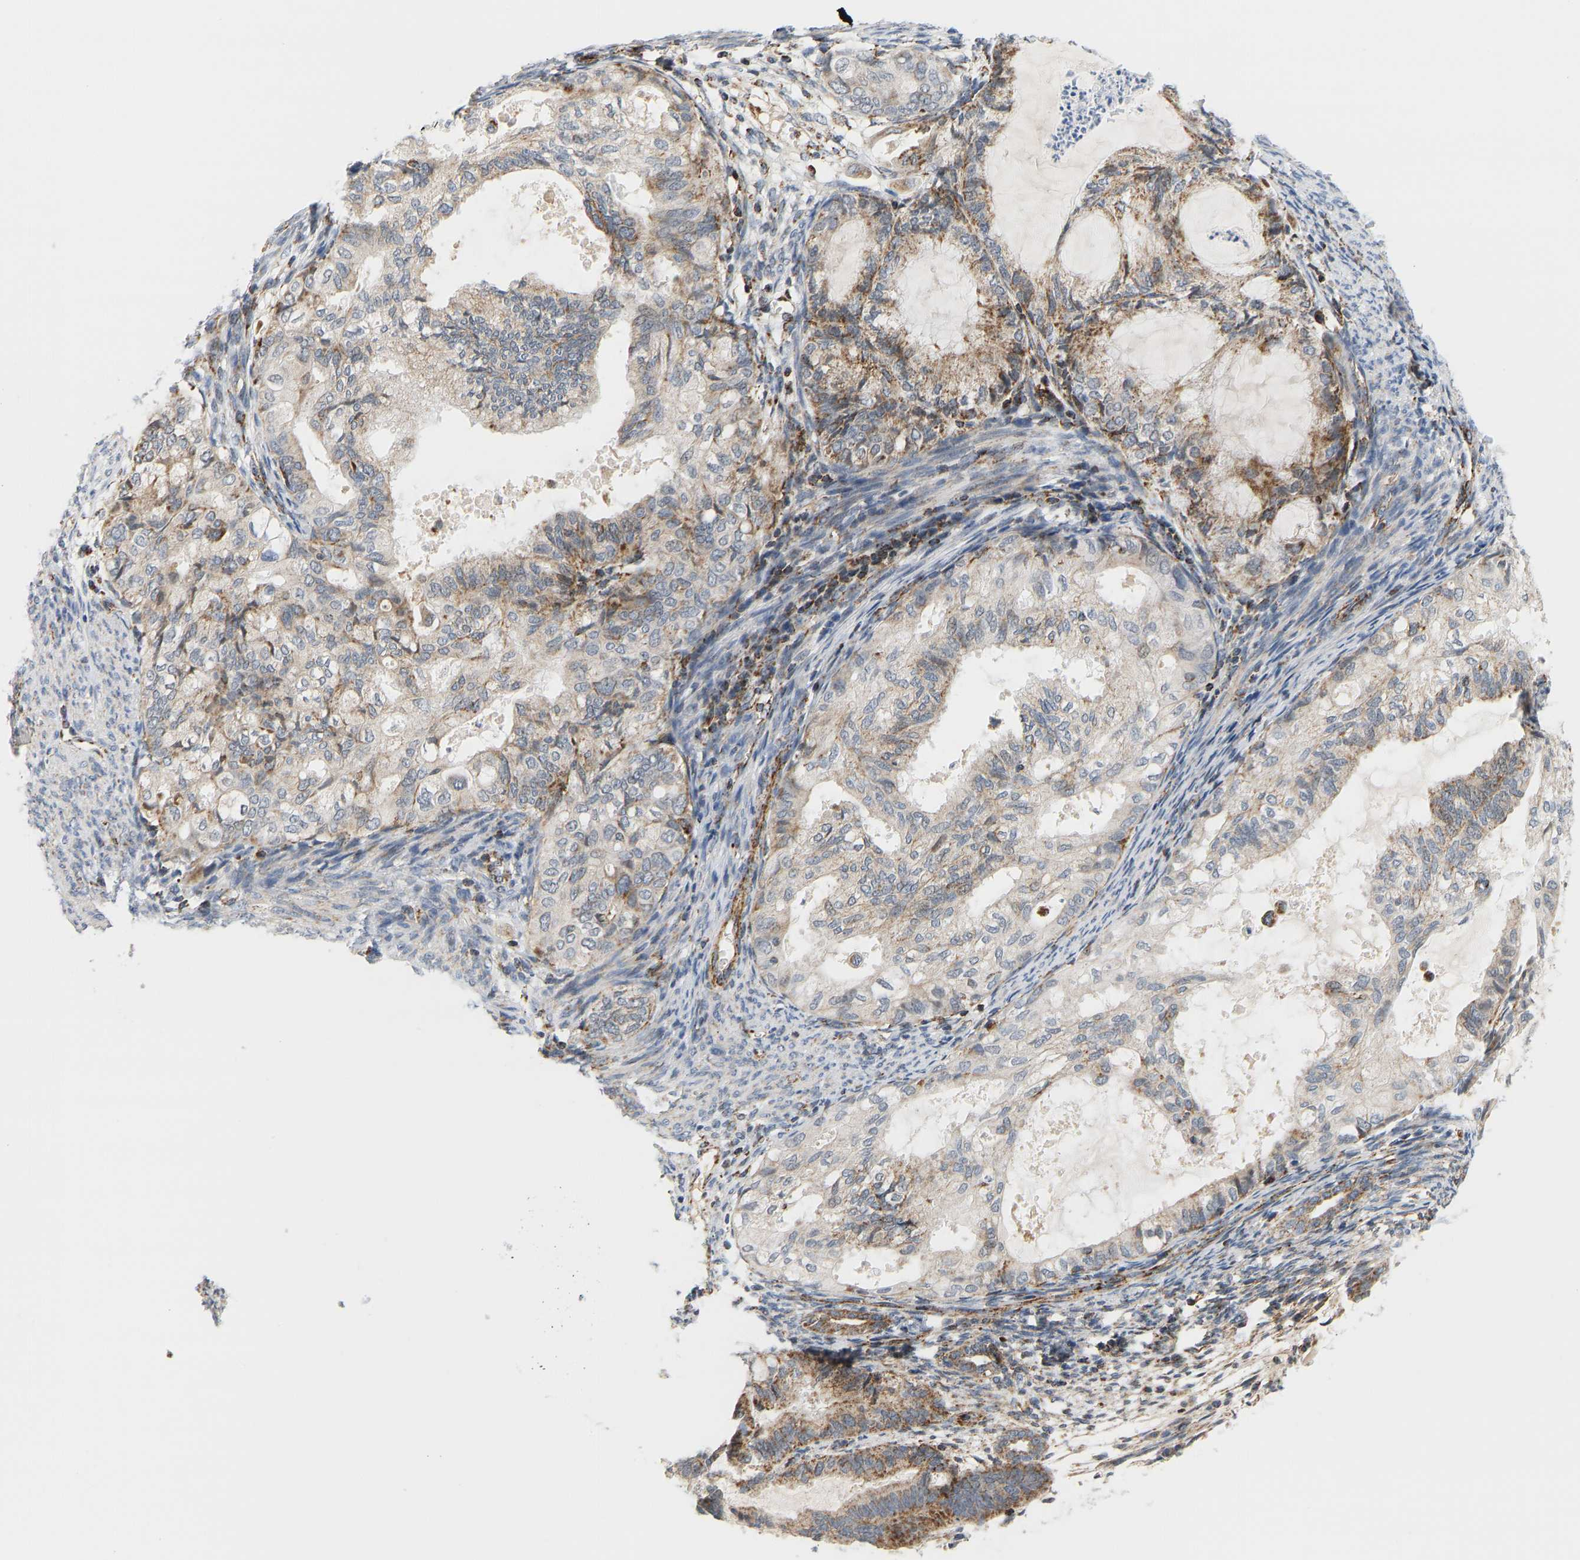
{"staining": {"intensity": "moderate", "quantity": ">75%", "location": "cytoplasmic/membranous"}, "tissue": "cervical cancer", "cell_type": "Tumor cells", "image_type": "cancer", "snomed": [{"axis": "morphology", "description": "Normal tissue, NOS"}, {"axis": "morphology", "description": "Adenocarcinoma, NOS"}, {"axis": "topography", "description": "Cervix"}, {"axis": "topography", "description": "Endometrium"}], "caption": "Moderate cytoplasmic/membranous staining is appreciated in approximately >75% of tumor cells in cervical cancer.", "gene": "GPSM2", "patient": {"sex": "female", "age": 86}}